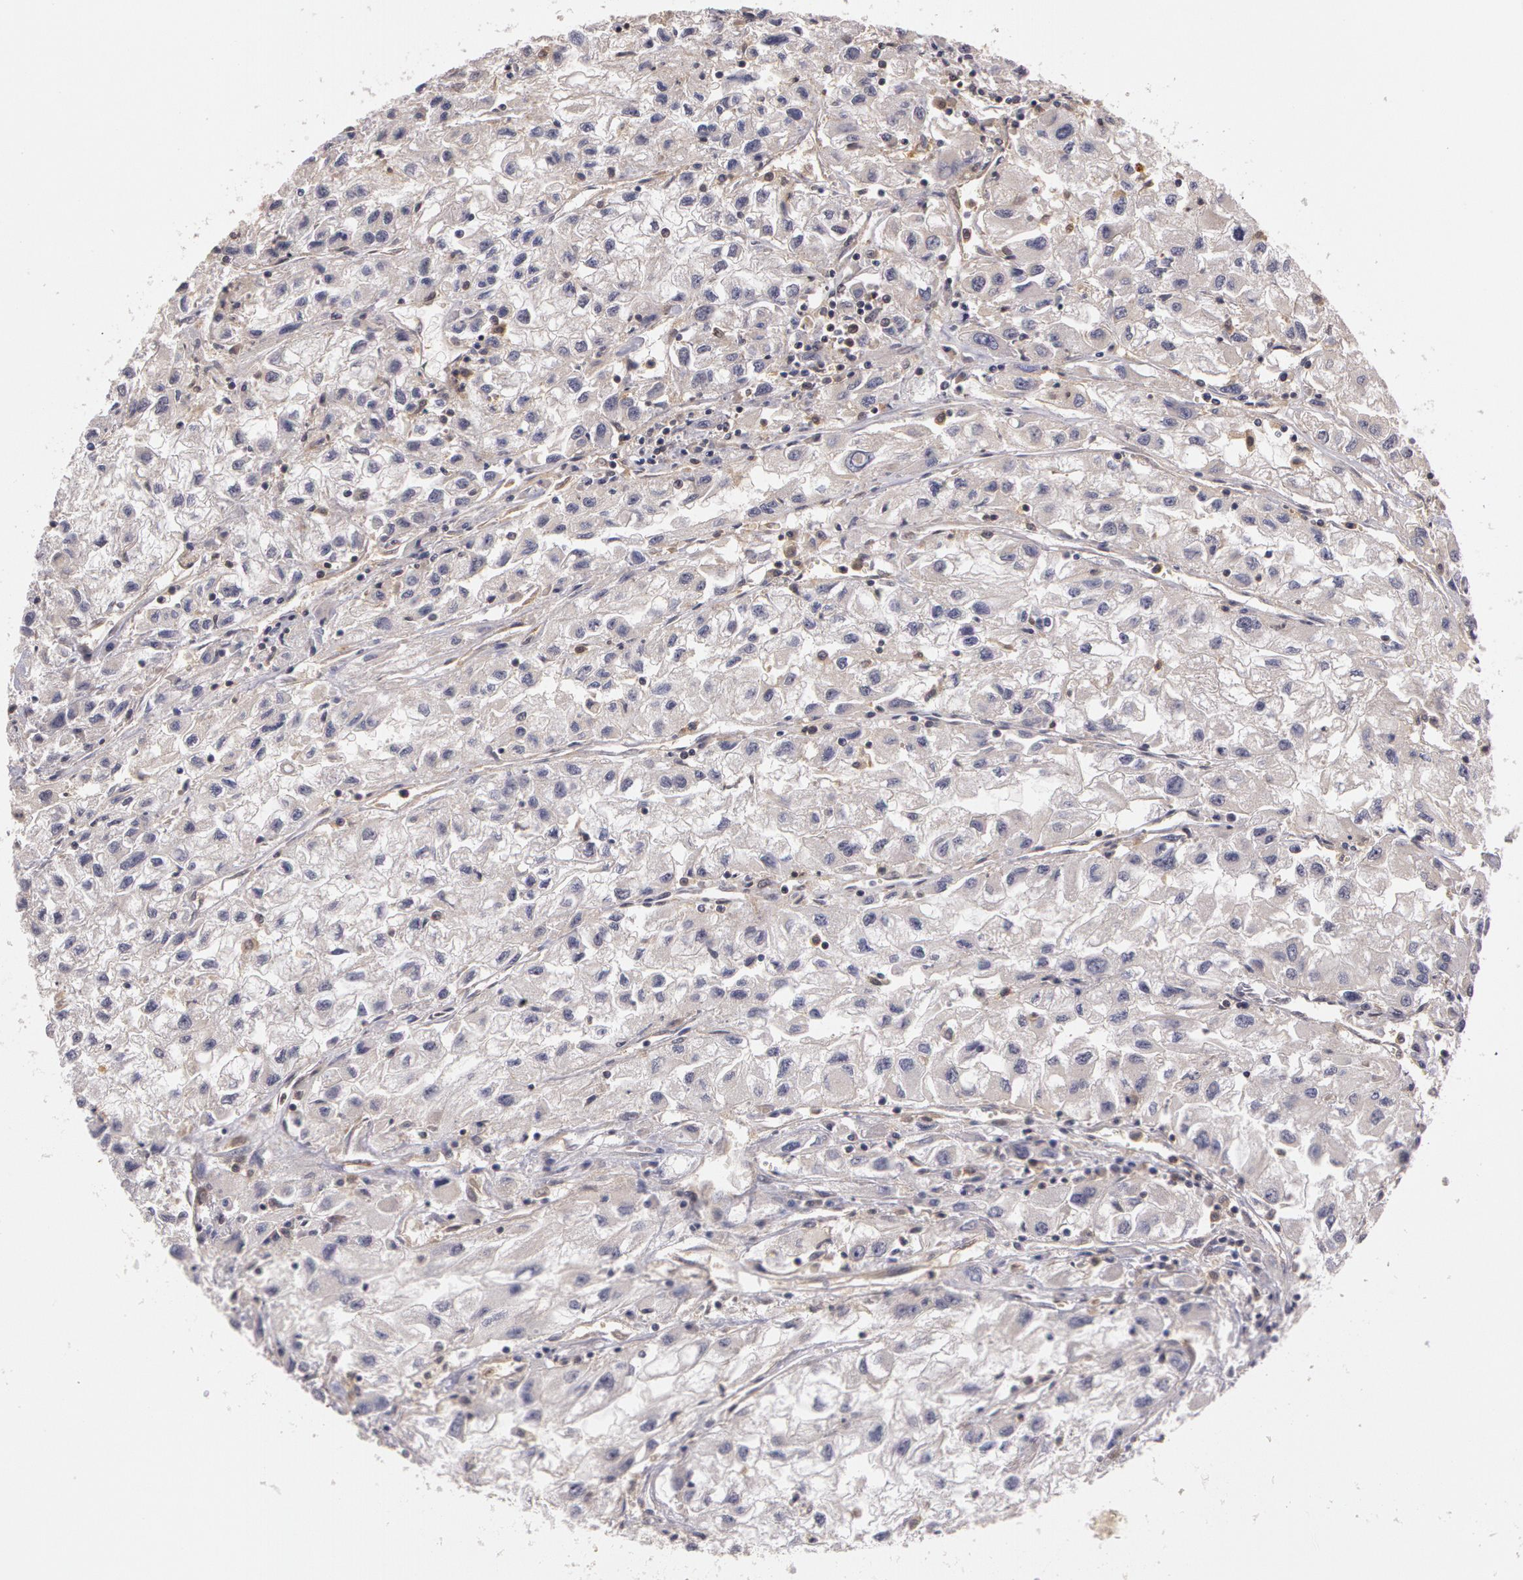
{"staining": {"intensity": "negative", "quantity": "none", "location": "none"}, "tissue": "renal cancer", "cell_type": "Tumor cells", "image_type": "cancer", "snomed": [{"axis": "morphology", "description": "Adenocarcinoma, NOS"}, {"axis": "topography", "description": "Kidney"}], "caption": "An immunohistochemistry (IHC) micrograph of renal cancer (adenocarcinoma) is shown. There is no staining in tumor cells of renal cancer (adenocarcinoma).", "gene": "AHSA1", "patient": {"sex": "male", "age": 59}}